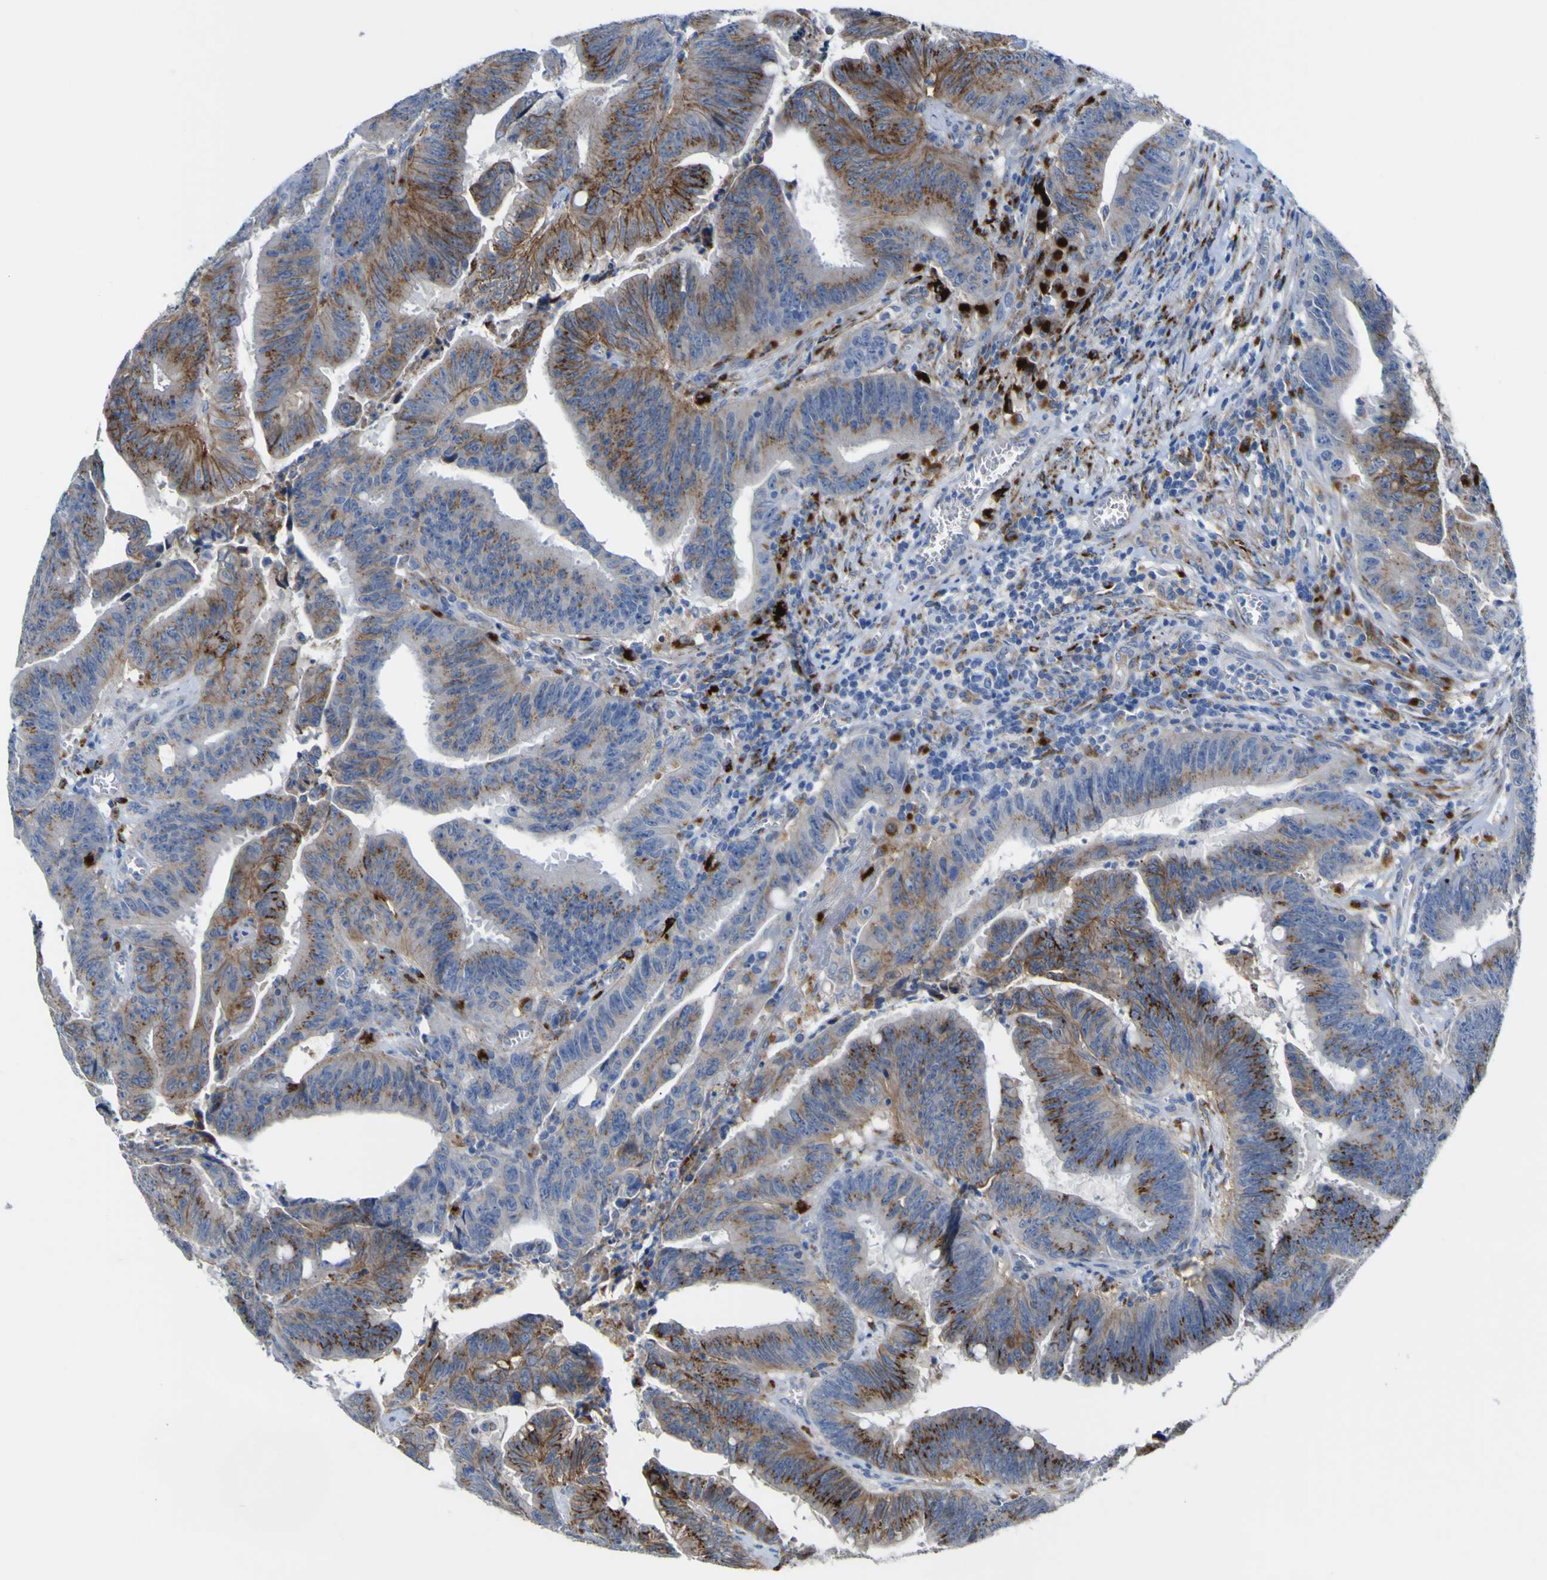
{"staining": {"intensity": "moderate", "quantity": ">75%", "location": "cytoplasmic/membranous"}, "tissue": "colorectal cancer", "cell_type": "Tumor cells", "image_type": "cancer", "snomed": [{"axis": "morphology", "description": "Adenocarcinoma, NOS"}, {"axis": "topography", "description": "Colon"}], "caption": "Tumor cells show medium levels of moderate cytoplasmic/membranous positivity in approximately >75% of cells in adenocarcinoma (colorectal). (DAB (3,3'-diaminobenzidine) IHC with brightfield microscopy, high magnification).", "gene": "PTPRF", "patient": {"sex": "male", "age": 45}}